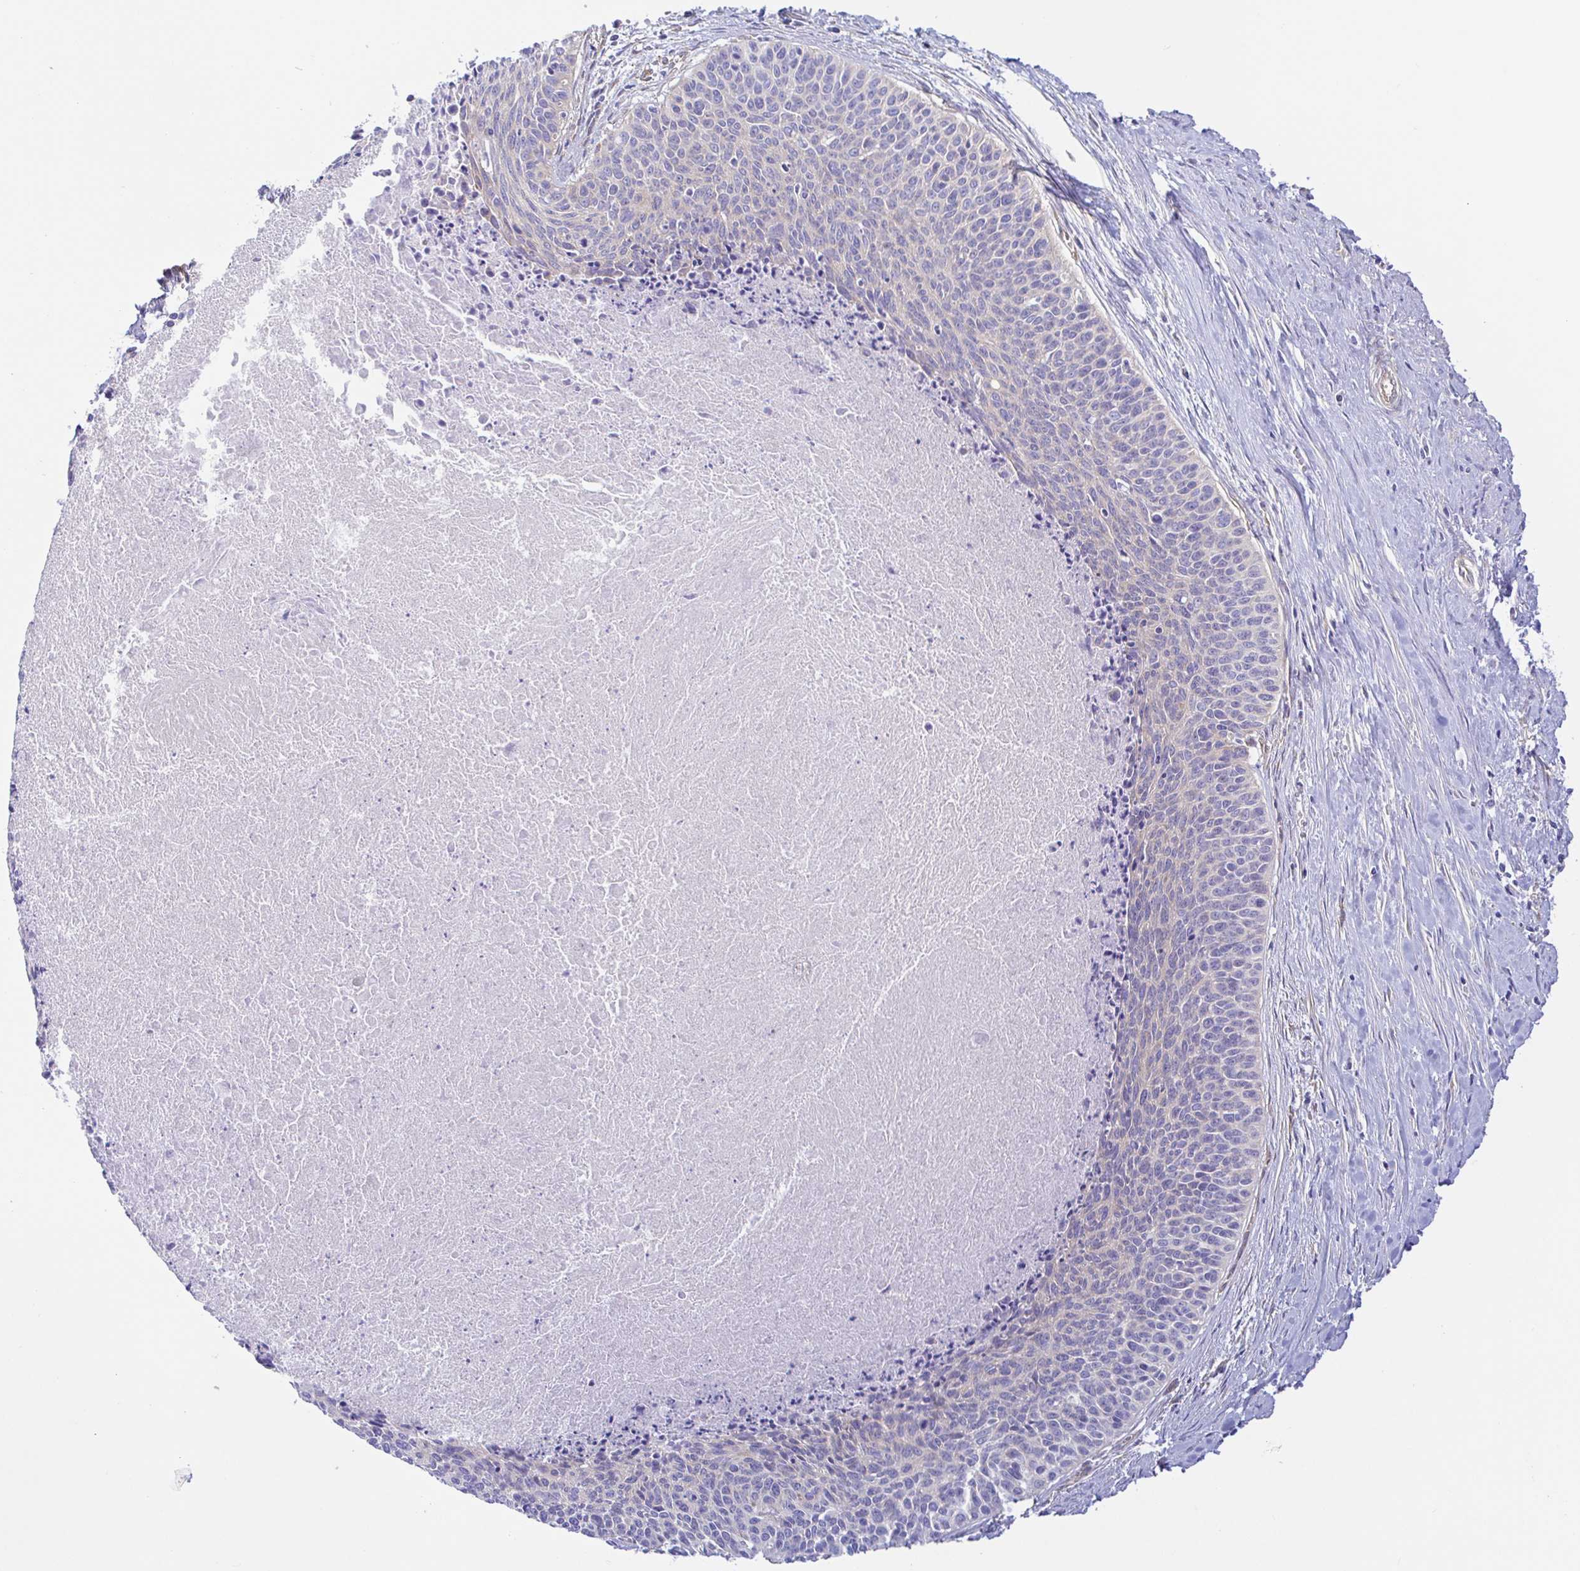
{"staining": {"intensity": "negative", "quantity": "none", "location": "none"}, "tissue": "cervical cancer", "cell_type": "Tumor cells", "image_type": "cancer", "snomed": [{"axis": "morphology", "description": "Squamous cell carcinoma, NOS"}, {"axis": "topography", "description": "Cervix"}], "caption": "Image shows no significant protein staining in tumor cells of cervical cancer (squamous cell carcinoma). Brightfield microscopy of immunohistochemistry (IHC) stained with DAB (3,3'-diaminobenzidine) (brown) and hematoxylin (blue), captured at high magnification.", "gene": "ARL4D", "patient": {"sex": "female", "age": 55}}